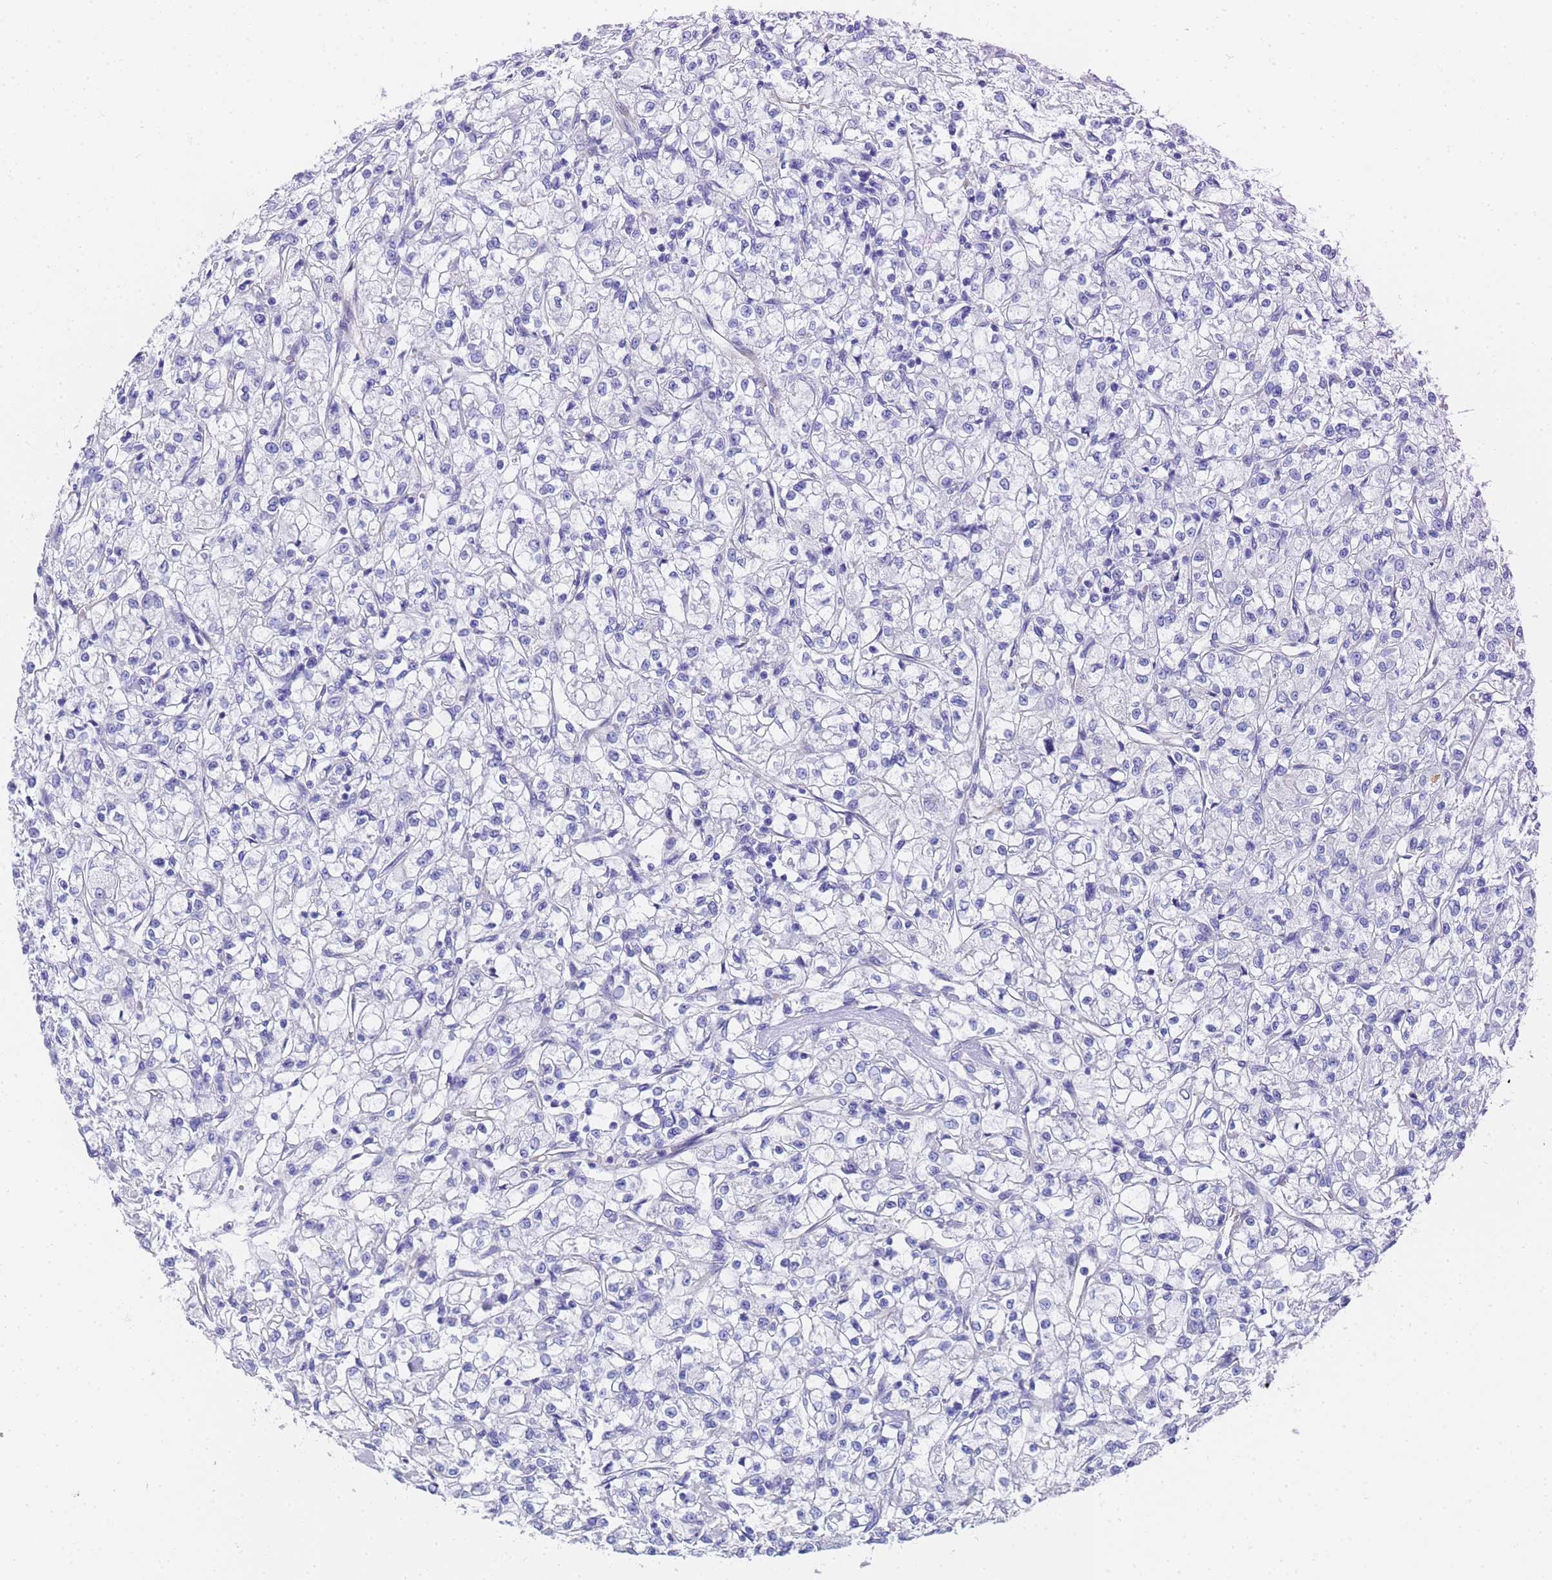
{"staining": {"intensity": "negative", "quantity": "none", "location": "none"}, "tissue": "renal cancer", "cell_type": "Tumor cells", "image_type": "cancer", "snomed": [{"axis": "morphology", "description": "Adenocarcinoma, NOS"}, {"axis": "topography", "description": "Kidney"}], "caption": "Renal adenocarcinoma was stained to show a protein in brown. There is no significant positivity in tumor cells.", "gene": "TUBB1", "patient": {"sex": "female", "age": 59}}